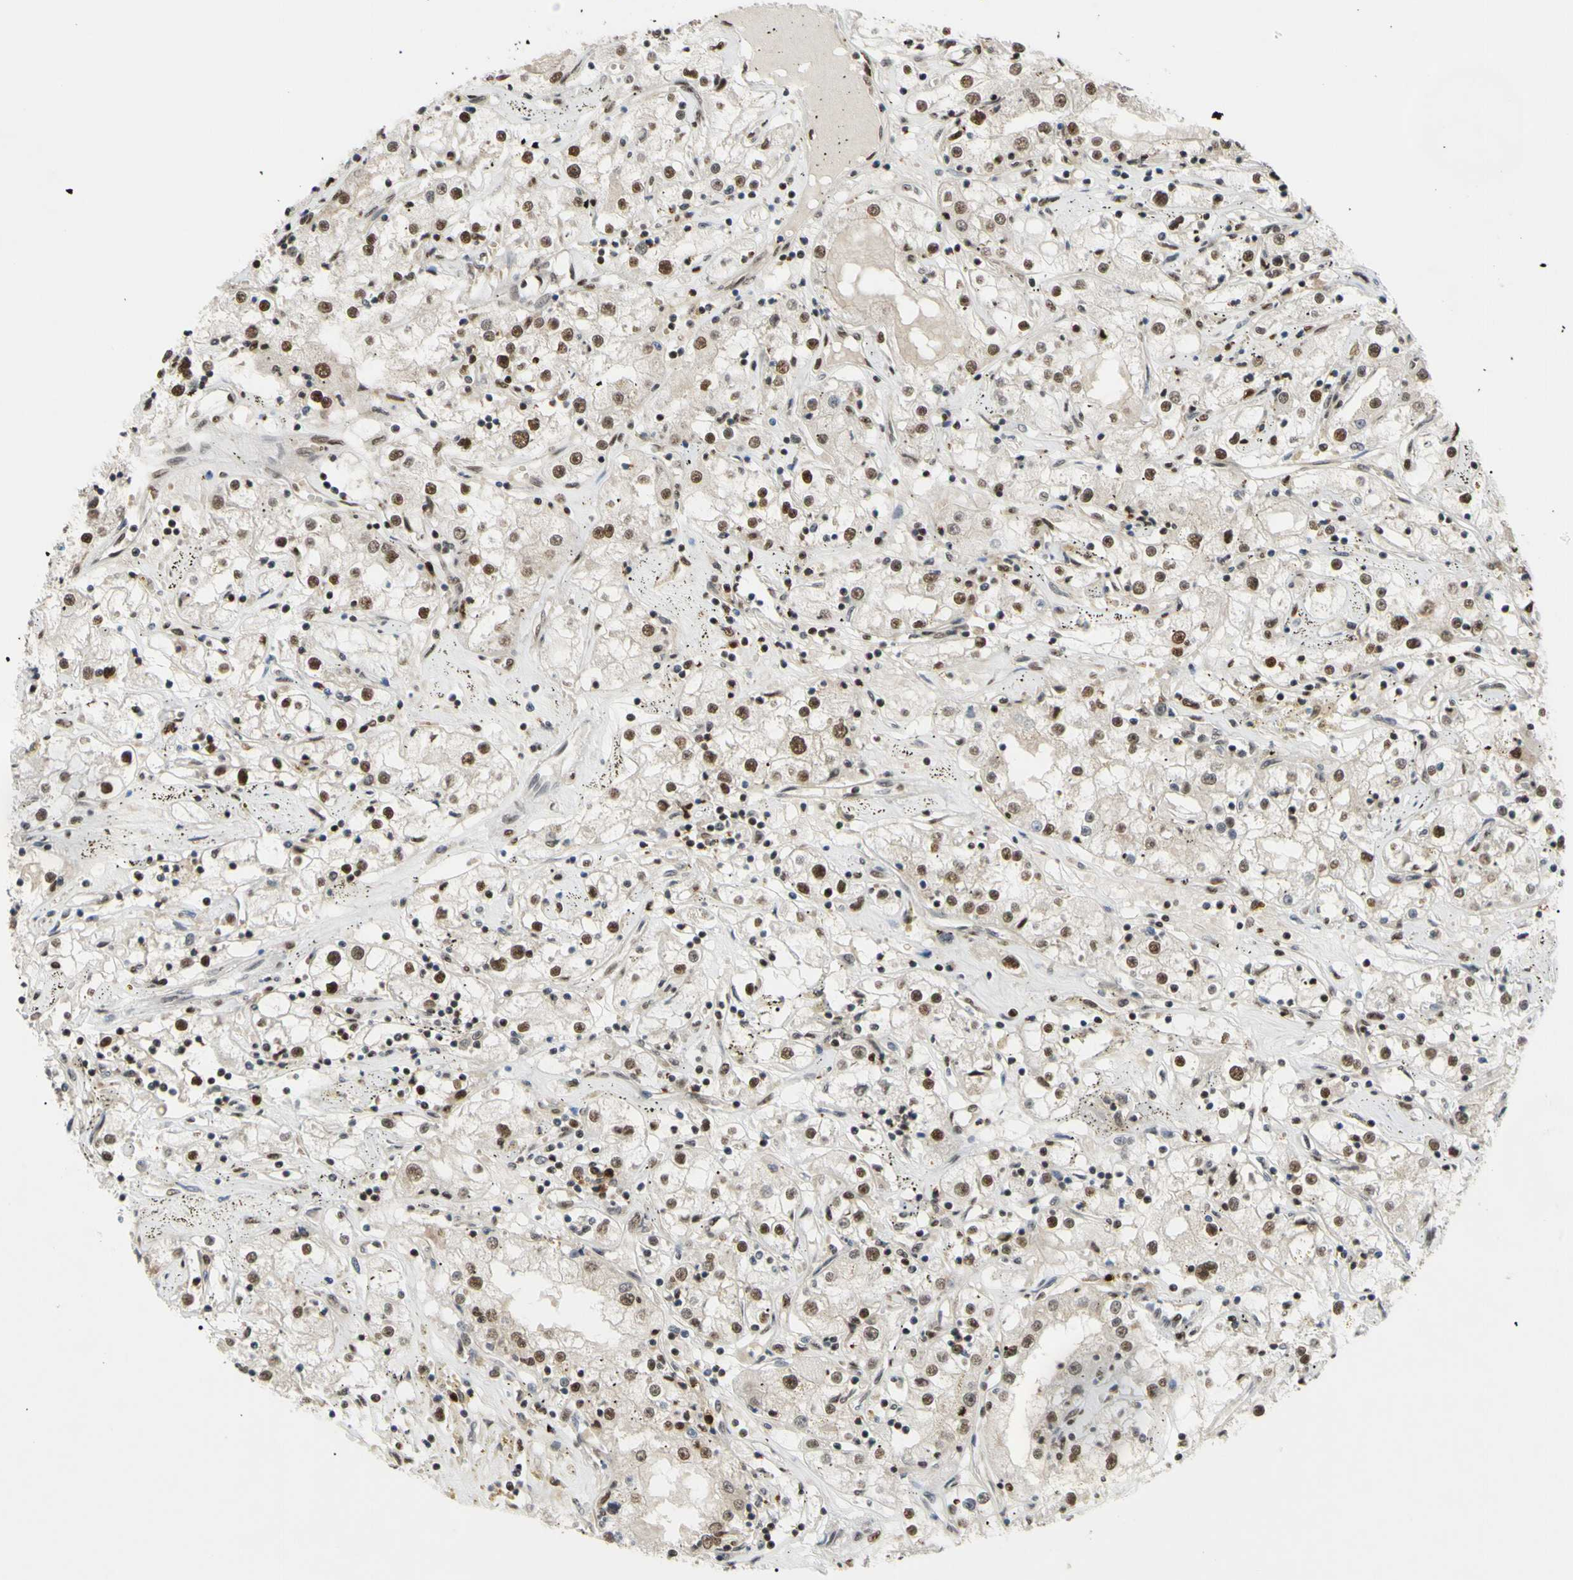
{"staining": {"intensity": "moderate", "quantity": ">75%", "location": "cytoplasmic/membranous,nuclear"}, "tissue": "renal cancer", "cell_type": "Tumor cells", "image_type": "cancer", "snomed": [{"axis": "morphology", "description": "Adenocarcinoma, NOS"}, {"axis": "topography", "description": "Kidney"}], "caption": "This micrograph displays IHC staining of adenocarcinoma (renal), with medium moderate cytoplasmic/membranous and nuclear positivity in approximately >75% of tumor cells.", "gene": "FKBP5", "patient": {"sex": "male", "age": 56}}